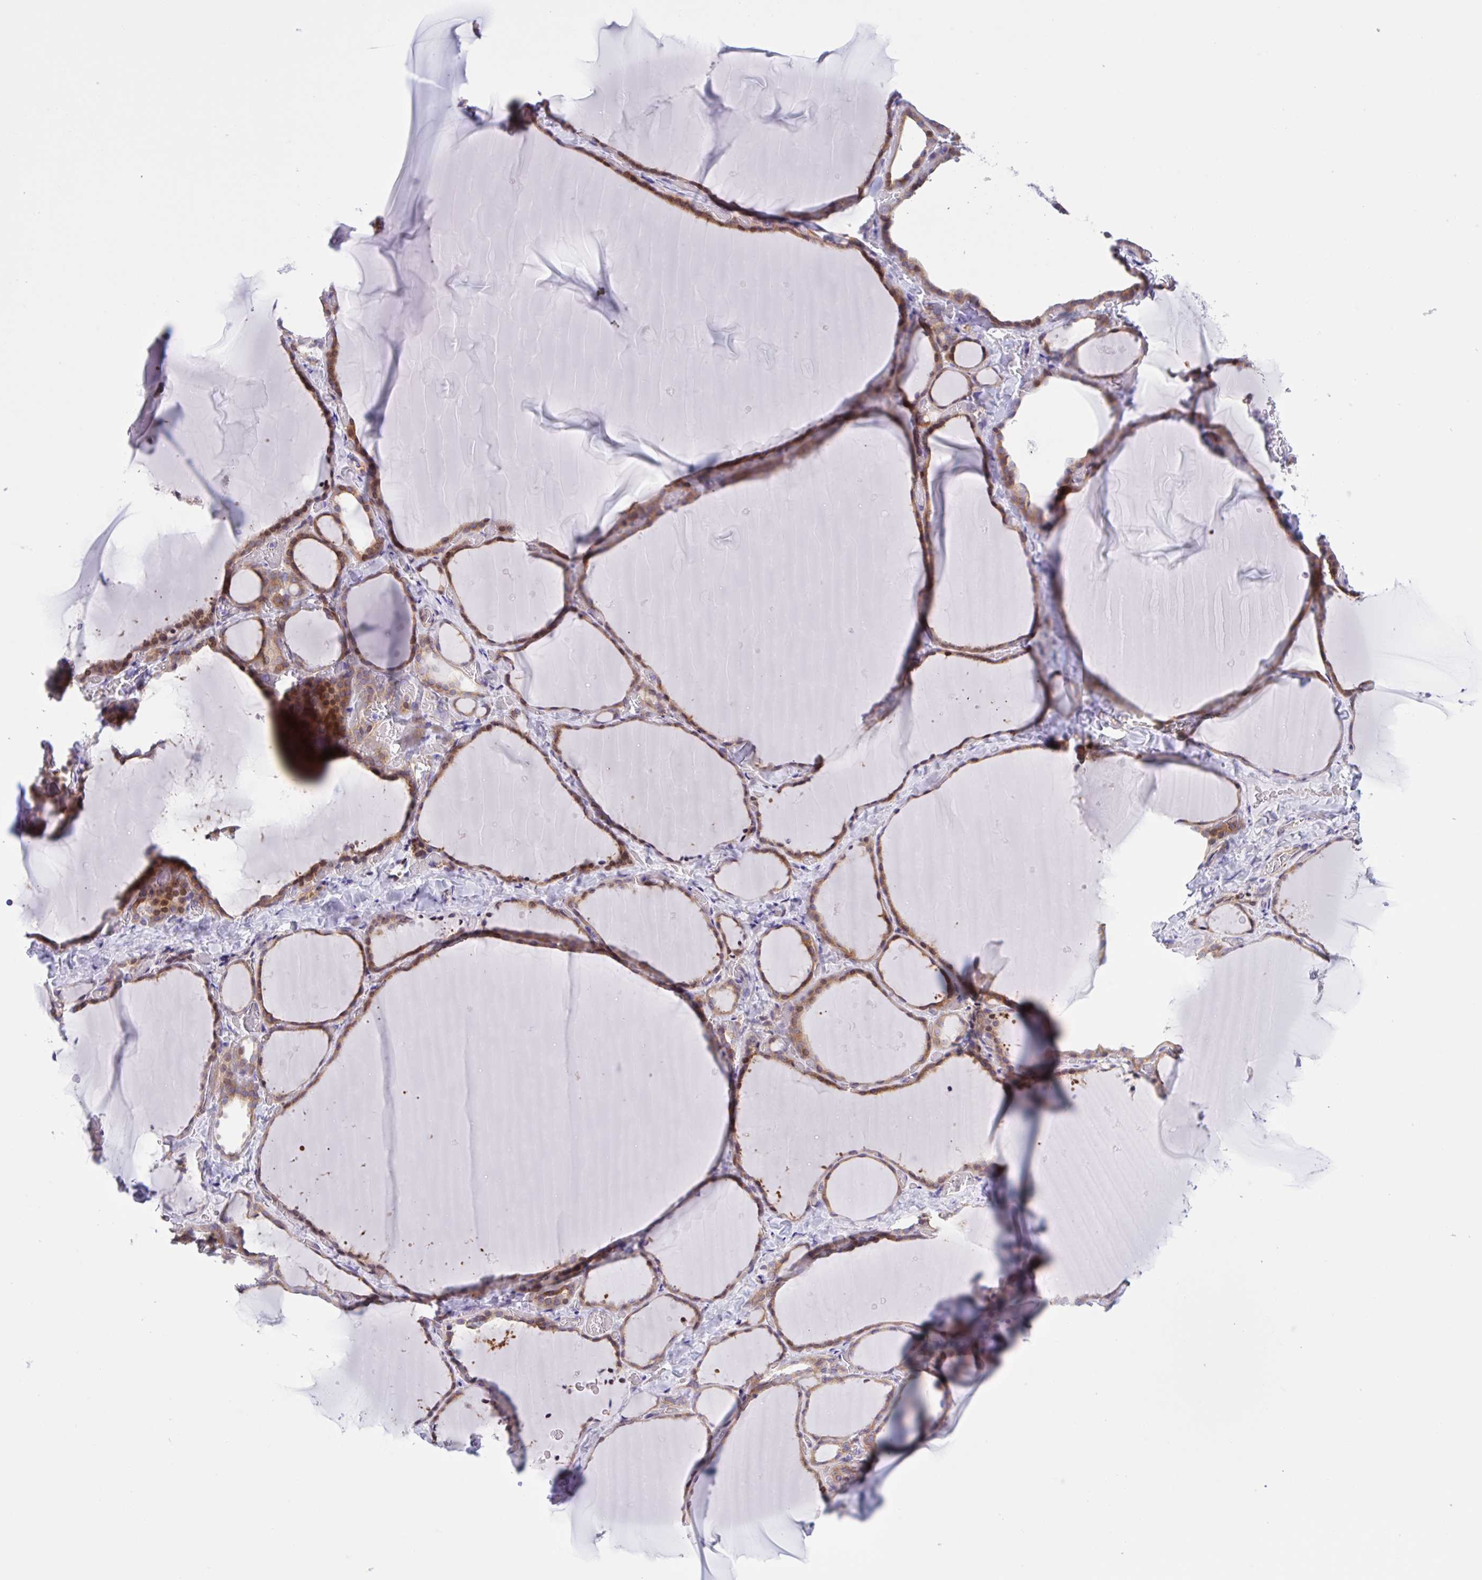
{"staining": {"intensity": "moderate", "quantity": ">75%", "location": "cytoplasmic/membranous,nuclear"}, "tissue": "thyroid gland", "cell_type": "Glandular cells", "image_type": "normal", "snomed": [{"axis": "morphology", "description": "Normal tissue, NOS"}, {"axis": "topography", "description": "Thyroid gland"}], "caption": "High-magnification brightfield microscopy of benign thyroid gland stained with DAB (brown) and counterstained with hematoxylin (blue). glandular cells exhibit moderate cytoplasmic/membranous,nuclear expression is seen in approximately>75% of cells. (IHC, brightfield microscopy, high magnification).", "gene": "AHCYL2", "patient": {"sex": "female", "age": 36}}